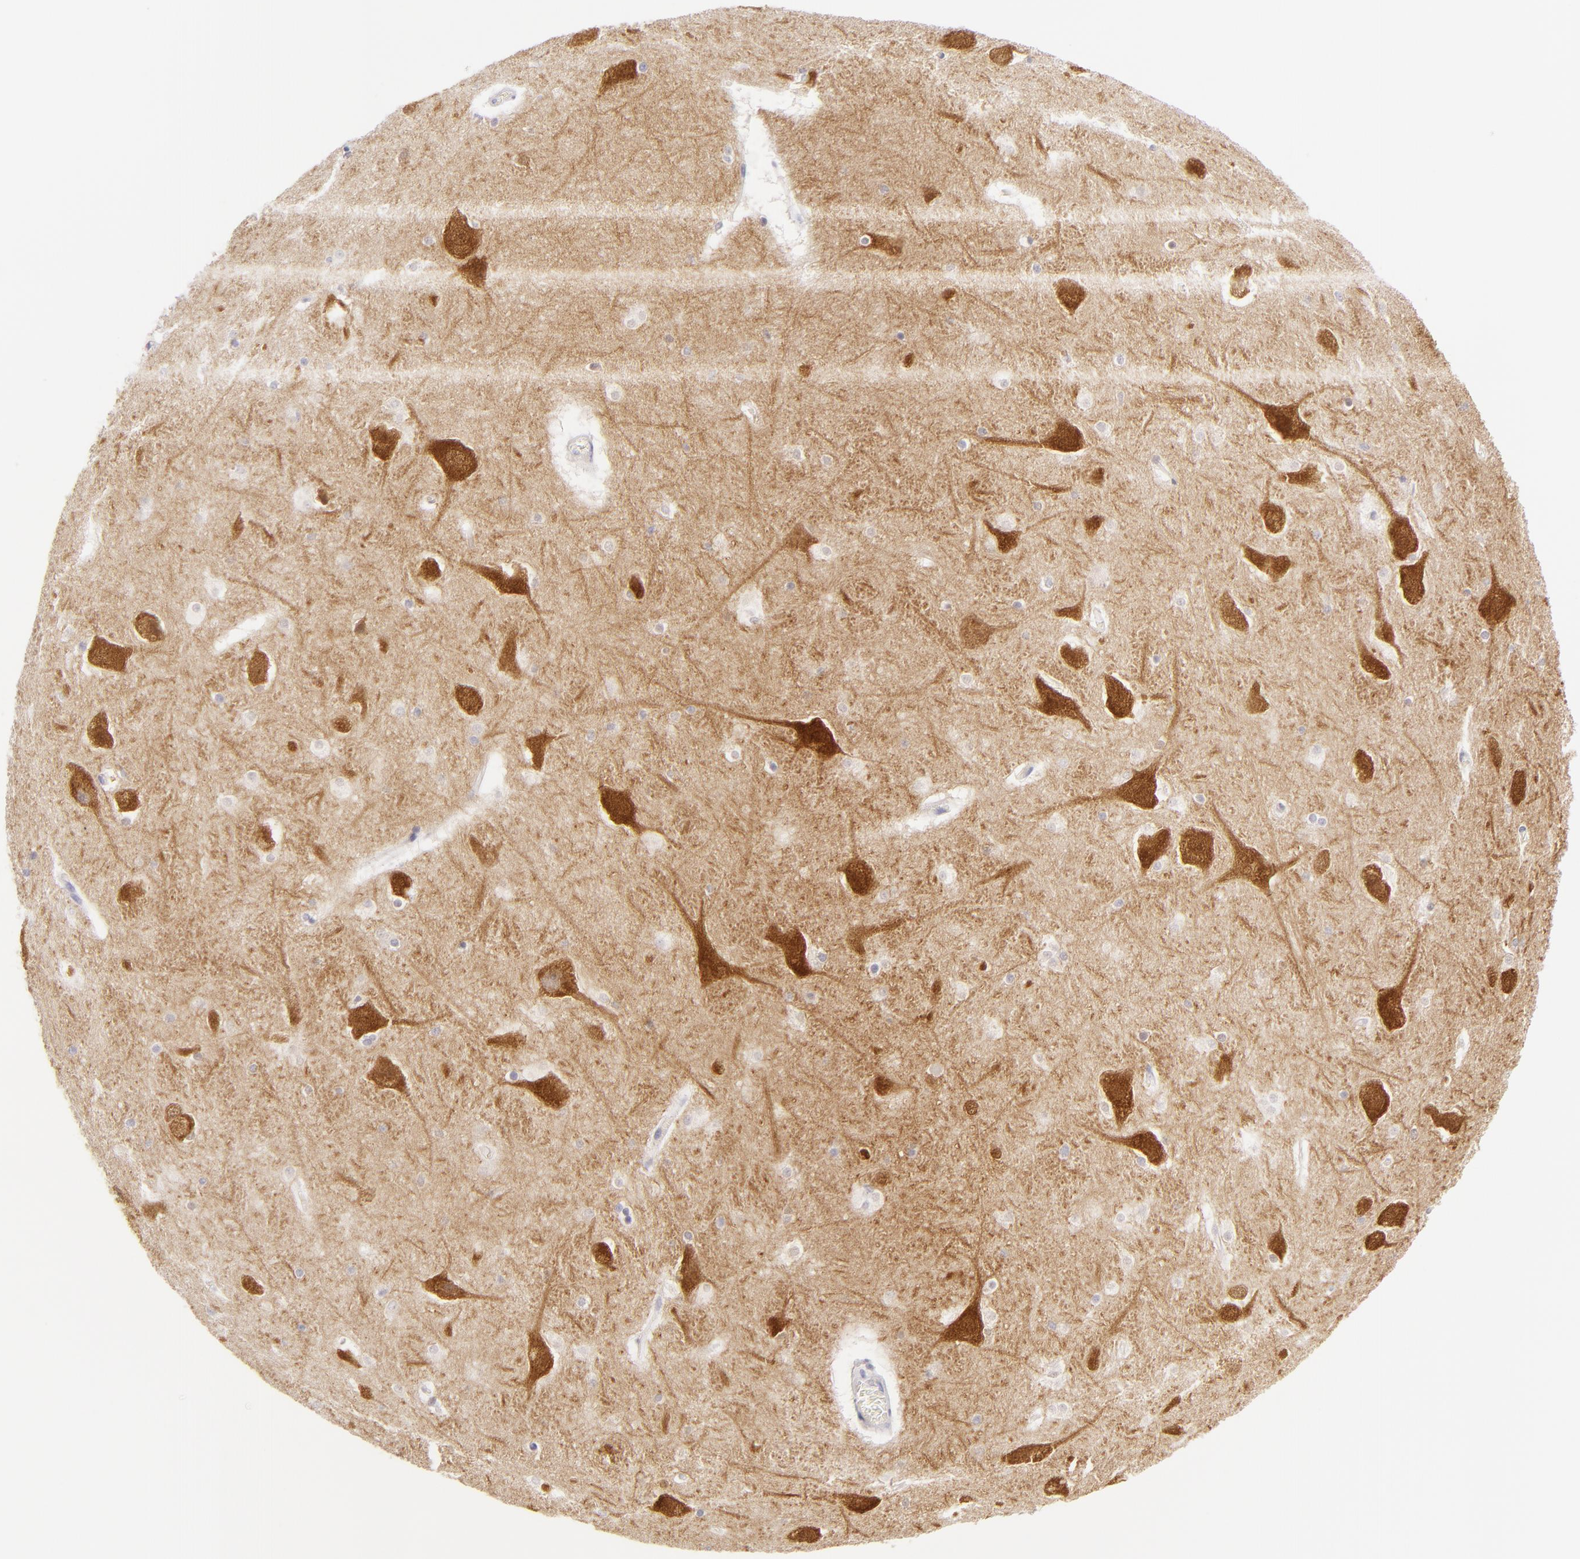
{"staining": {"intensity": "negative", "quantity": "none", "location": "none"}, "tissue": "hippocampus", "cell_type": "Glial cells", "image_type": "normal", "snomed": [{"axis": "morphology", "description": "Normal tissue, NOS"}, {"axis": "topography", "description": "Hippocampus"}], "caption": "IHC of normal hippocampus reveals no positivity in glial cells.", "gene": "DLG4", "patient": {"sex": "male", "age": 45}}